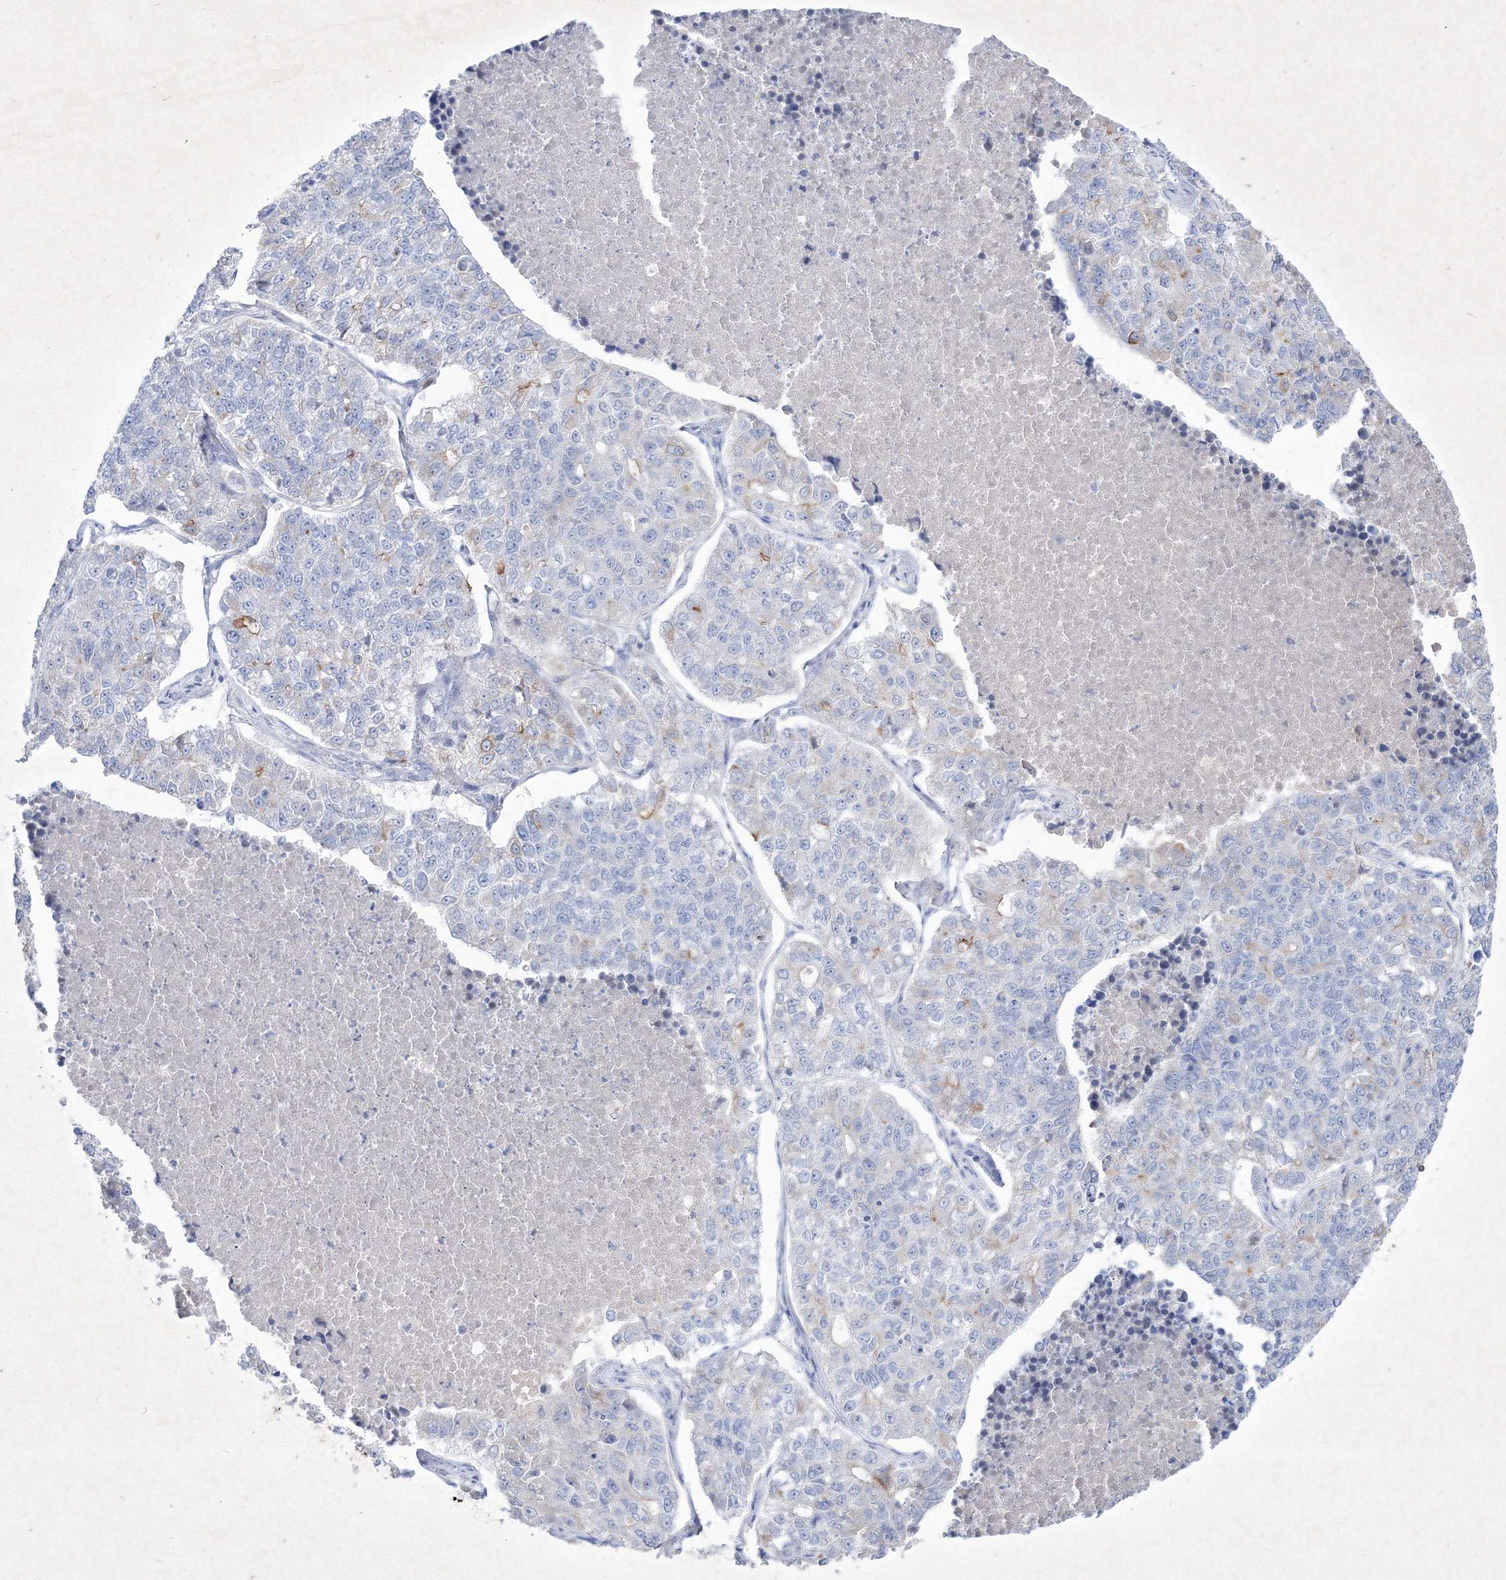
{"staining": {"intensity": "negative", "quantity": "none", "location": "none"}, "tissue": "lung cancer", "cell_type": "Tumor cells", "image_type": "cancer", "snomed": [{"axis": "morphology", "description": "Adenocarcinoma, NOS"}, {"axis": "topography", "description": "Lung"}], "caption": "The IHC image has no significant positivity in tumor cells of lung adenocarcinoma tissue. (Stains: DAB immunohistochemistry (IHC) with hematoxylin counter stain, Microscopy: brightfield microscopy at high magnification).", "gene": "TMEM139", "patient": {"sex": "male", "age": 49}}